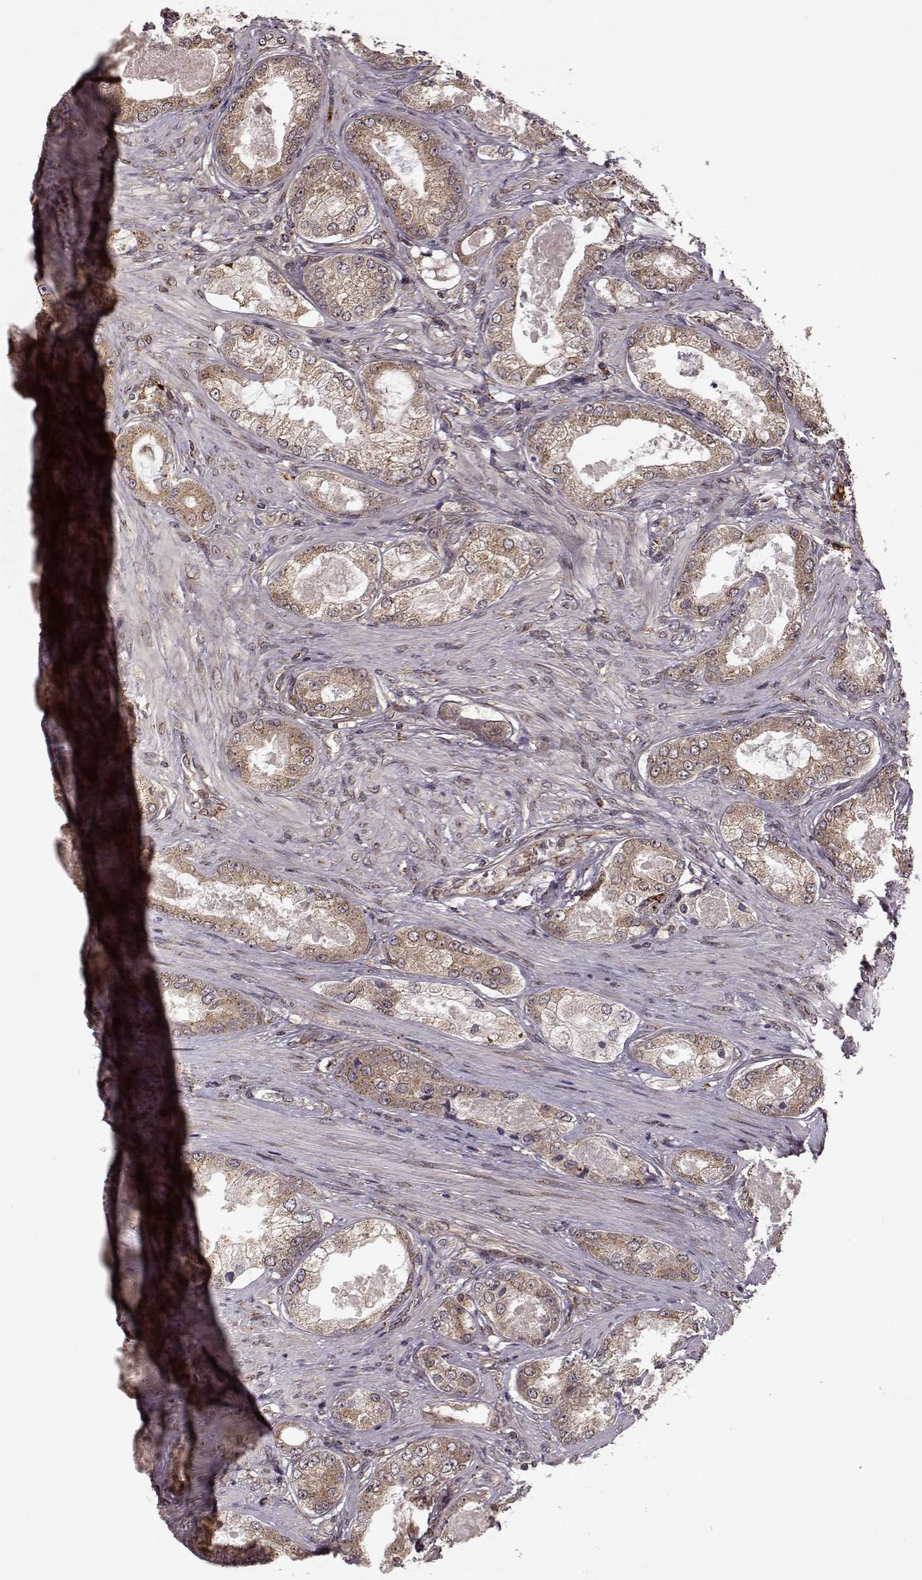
{"staining": {"intensity": "weak", "quantity": ">75%", "location": "cytoplasmic/membranous"}, "tissue": "prostate cancer", "cell_type": "Tumor cells", "image_type": "cancer", "snomed": [{"axis": "morphology", "description": "Adenocarcinoma, Low grade"}, {"axis": "topography", "description": "Prostate"}], "caption": "Protein expression analysis of prostate low-grade adenocarcinoma shows weak cytoplasmic/membranous staining in approximately >75% of tumor cells. (IHC, brightfield microscopy, high magnification).", "gene": "YIPF5", "patient": {"sex": "male", "age": 68}}